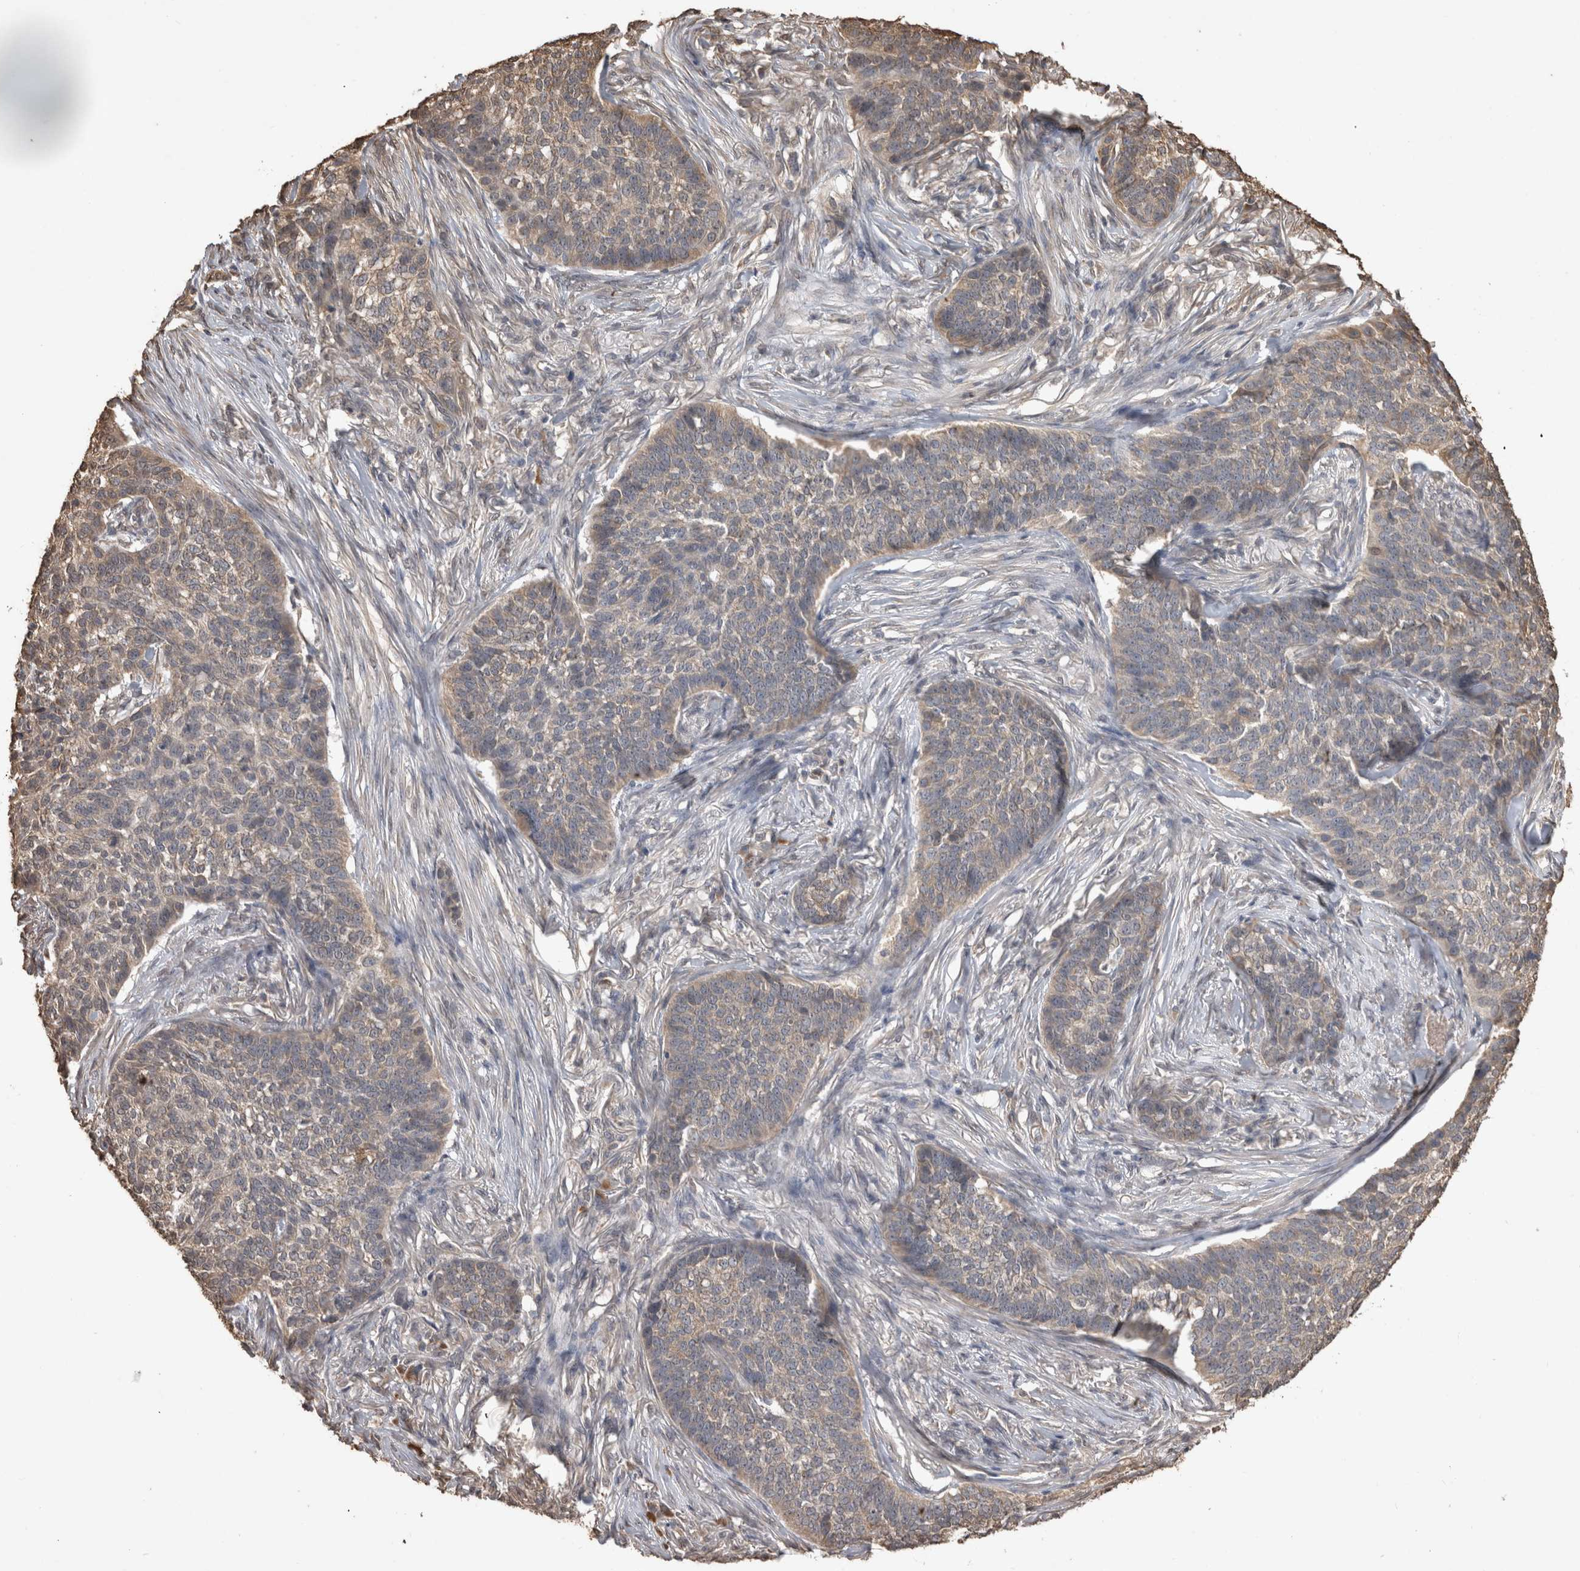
{"staining": {"intensity": "weak", "quantity": "25%-75%", "location": "cytoplasmic/membranous"}, "tissue": "skin cancer", "cell_type": "Tumor cells", "image_type": "cancer", "snomed": [{"axis": "morphology", "description": "Basal cell carcinoma"}, {"axis": "topography", "description": "Skin"}], "caption": "This image demonstrates immunohistochemistry (IHC) staining of skin basal cell carcinoma, with low weak cytoplasmic/membranous positivity in approximately 25%-75% of tumor cells.", "gene": "SOCS5", "patient": {"sex": "male", "age": 85}}